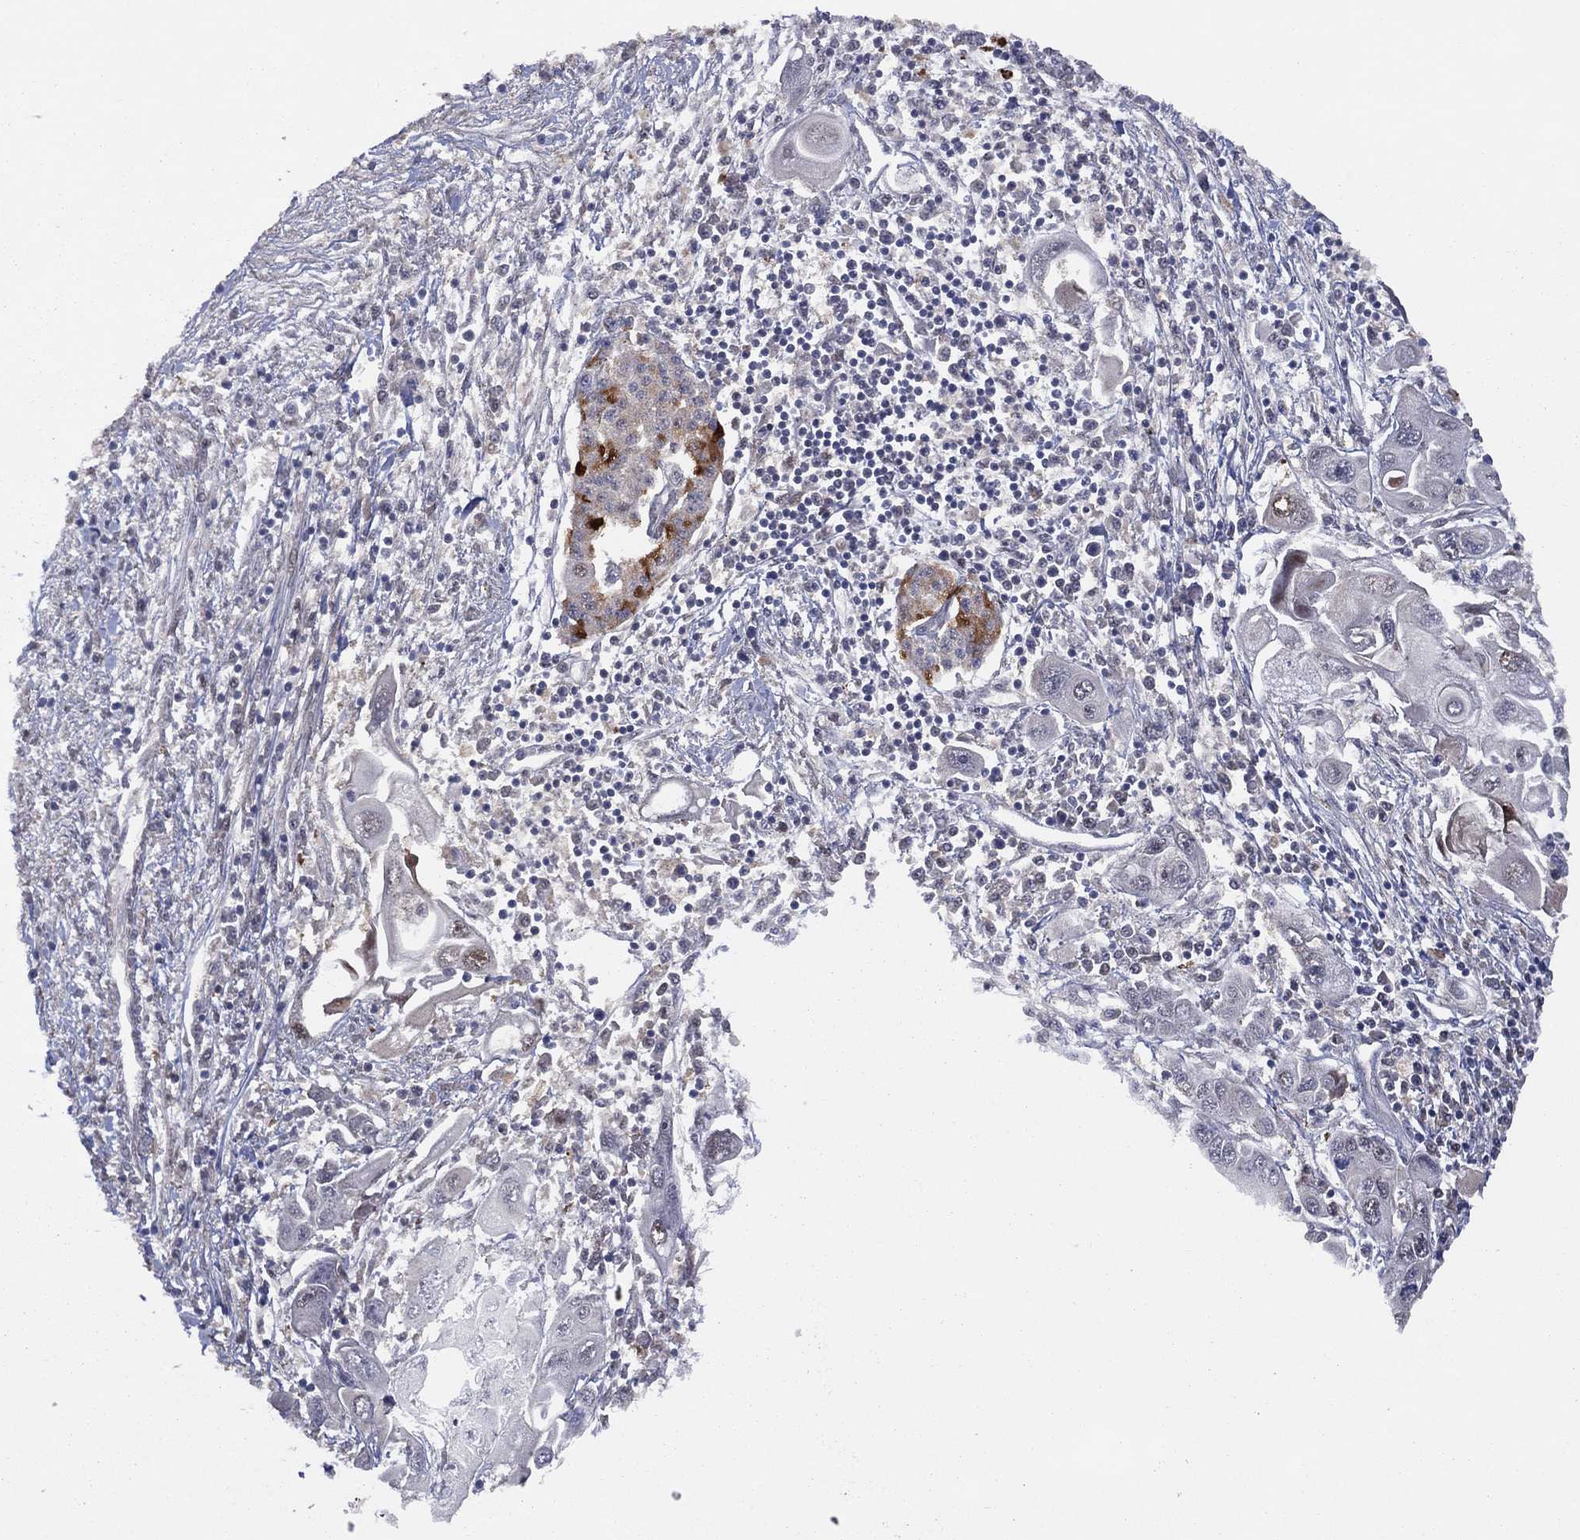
{"staining": {"intensity": "negative", "quantity": "none", "location": "none"}, "tissue": "pancreatic cancer", "cell_type": "Tumor cells", "image_type": "cancer", "snomed": [{"axis": "morphology", "description": "Adenocarcinoma, NOS"}, {"axis": "topography", "description": "Pancreas"}], "caption": "High magnification brightfield microscopy of pancreatic adenocarcinoma stained with DAB (3,3'-diaminobenzidine) (brown) and counterstained with hematoxylin (blue): tumor cells show no significant staining.", "gene": "ICOSLG", "patient": {"sex": "male", "age": 70}}